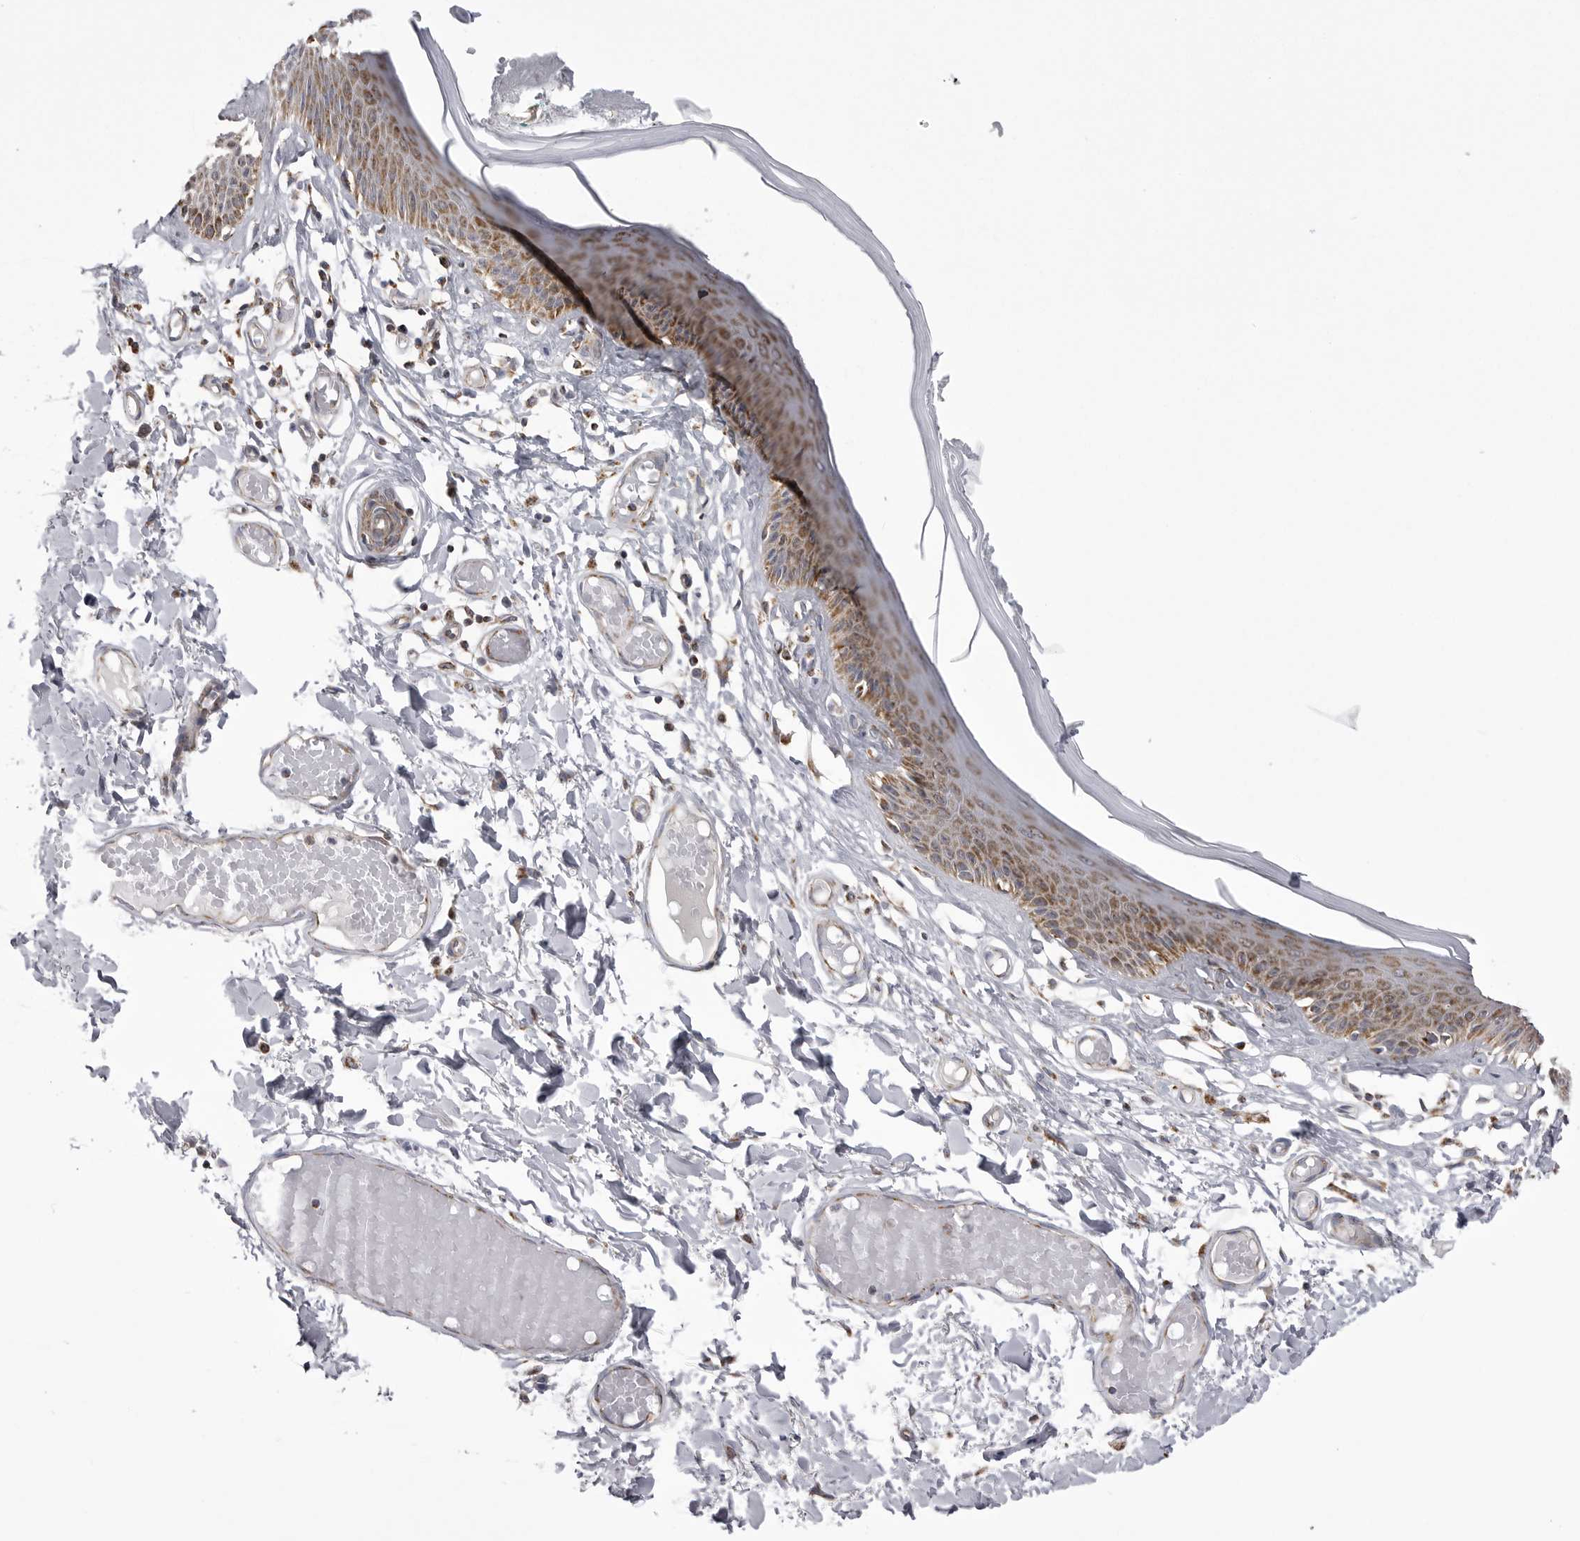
{"staining": {"intensity": "strong", "quantity": ">75%", "location": "cytoplasmic/membranous"}, "tissue": "skin", "cell_type": "Epidermal cells", "image_type": "normal", "snomed": [{"axis": "morphology", "description": "Normal tissue, NOS"}, {"axis": "topography", "description": "Vulva"}], "caption": "Immunohistochemistry micrograph of normal skin: skin stained using IHC reveals high levels of strong protein expression localized specifically in the cytoplasmic/membranous of epidermal cells, appearing as a cytoplasmic/membranous brown color.", "gene": "TUFM", "patient": {"sex": "female", "age": 73}}